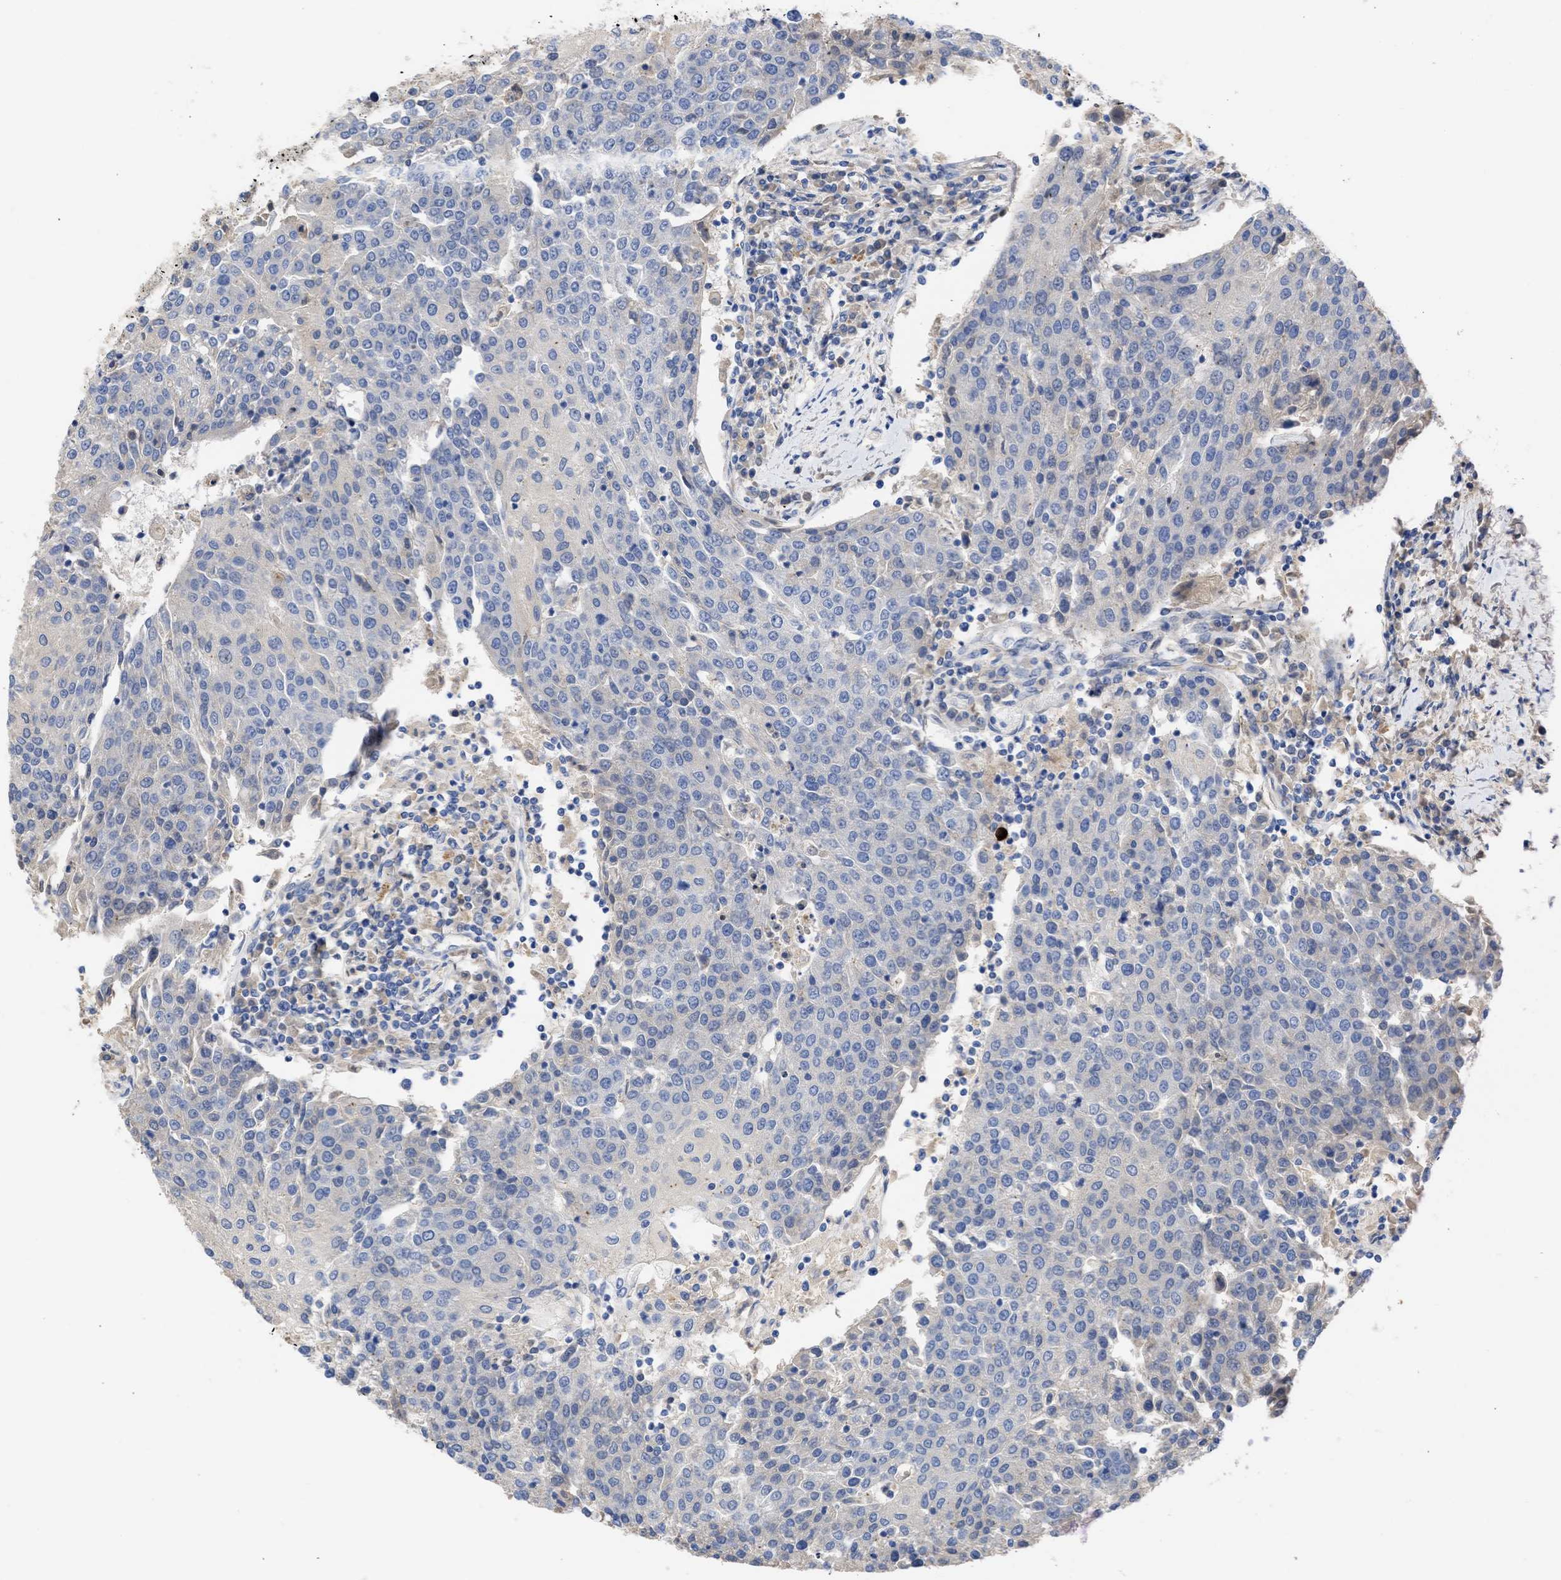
{"staining": {"intensity": "negative", "quantity": "none", "location": "none"}, "tissue": "urothelial cancer", "cell_type": "Tumor cells", "image_type": "cancer", "snomed": [{"axis": "morphology", "description": "Urothelial carcinoma, High grade"}, {"axis": "topography", "description": "Urinary bladder"}], "caption": "DAB immunohistochemical staining of human urothelial cancer displays no significant expression in tumor cells.", "gene": "ARHGEF4", "patient": {"sex": "female", "age": 85}}